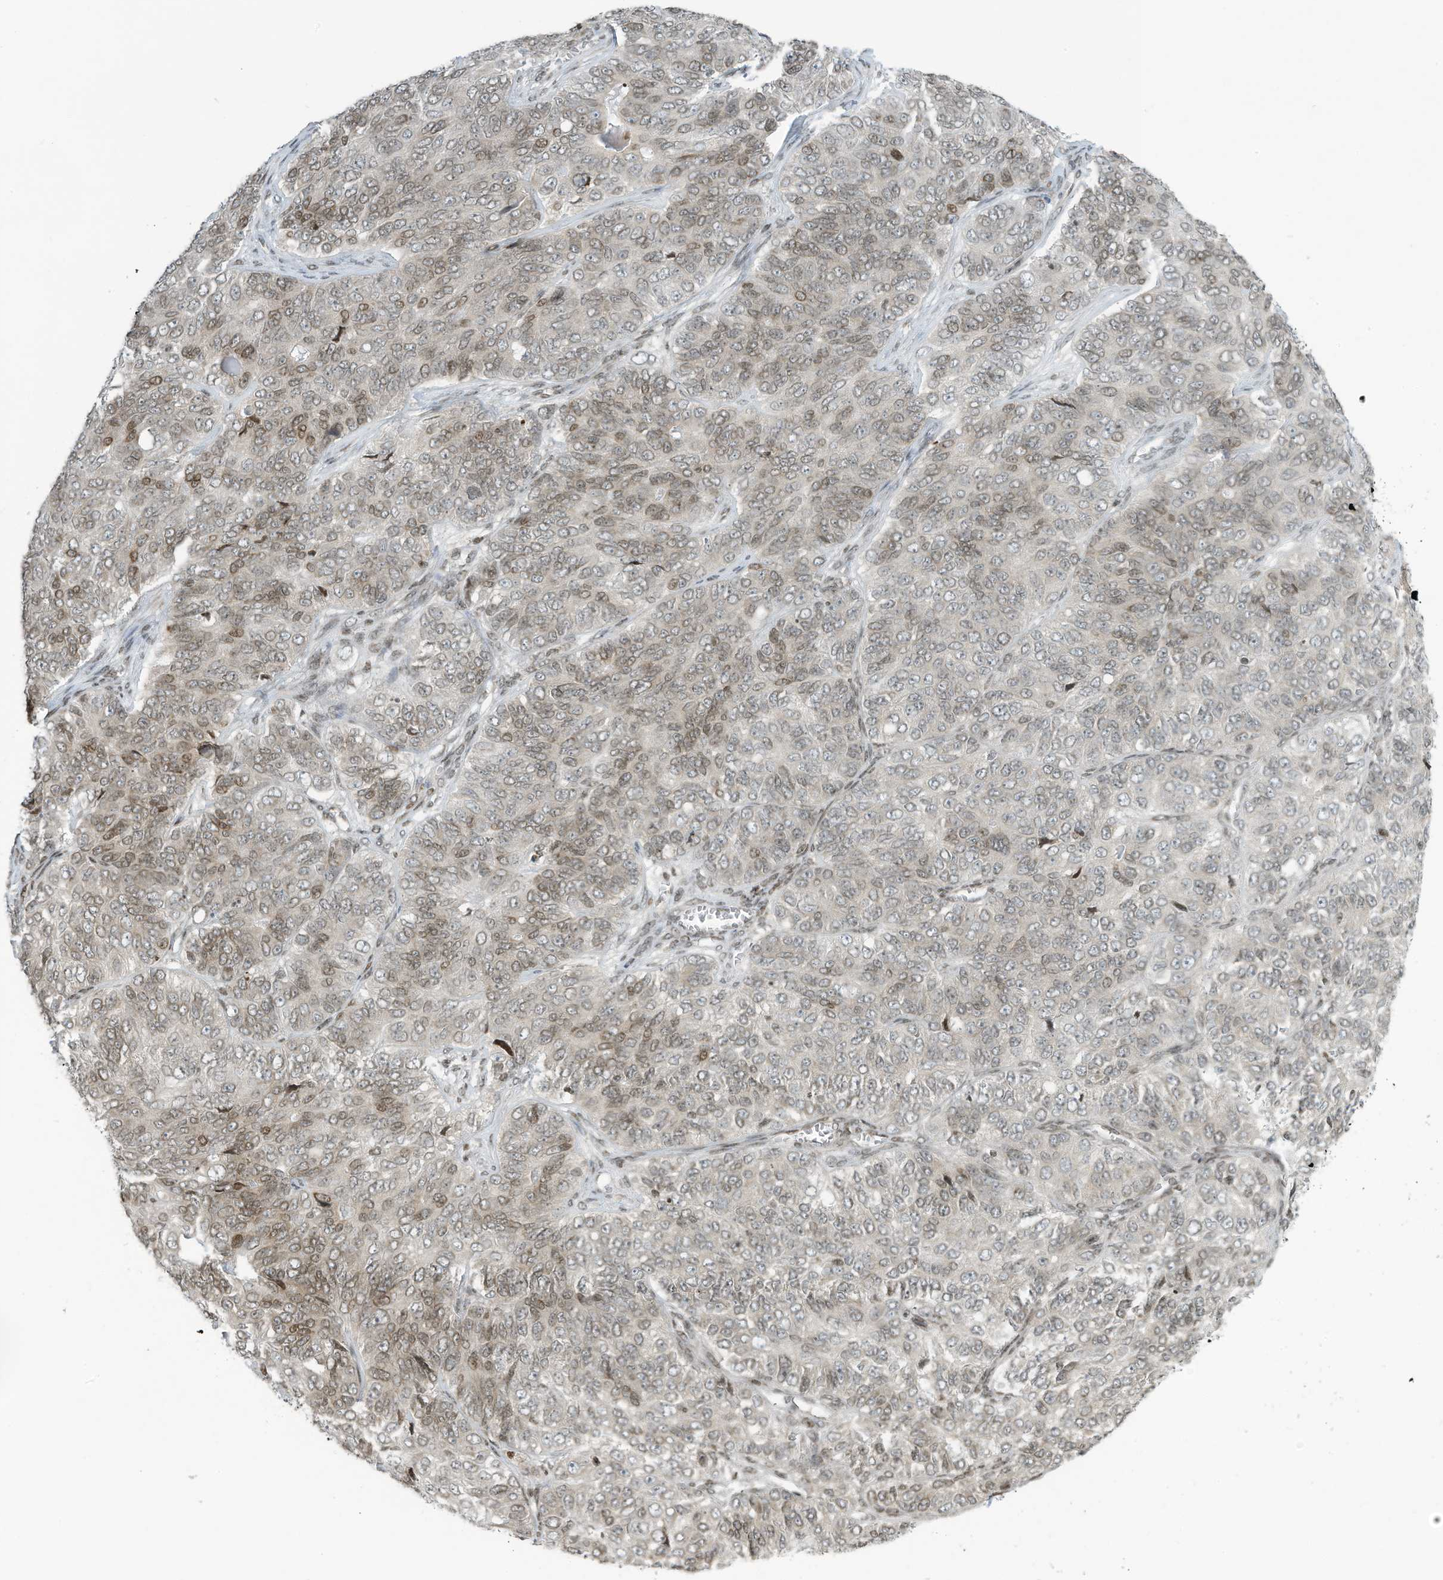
{"staining": {"intensity": "weak", "quantity": "25%-75%", "location": "nuclear"}, "tissue": "ovarian cancer", "cell_type": "Tumor cells", "image_type": "cancer", "snomed": [{"axis": "morphology", "description": "Carcinoma, endometroid"}, {"axis": "topography", "description": "Ovary"}], "caption": "Tumor cells reveal low levels of weak nuclear staining in about 25%-75% of cells in endometroid carcinoma (ovarian). (brown staining indicates protein expression, while blue staining denotes nuclei).", "gene": "ADI1", "patient": {"sex": "female", "age": 51}}